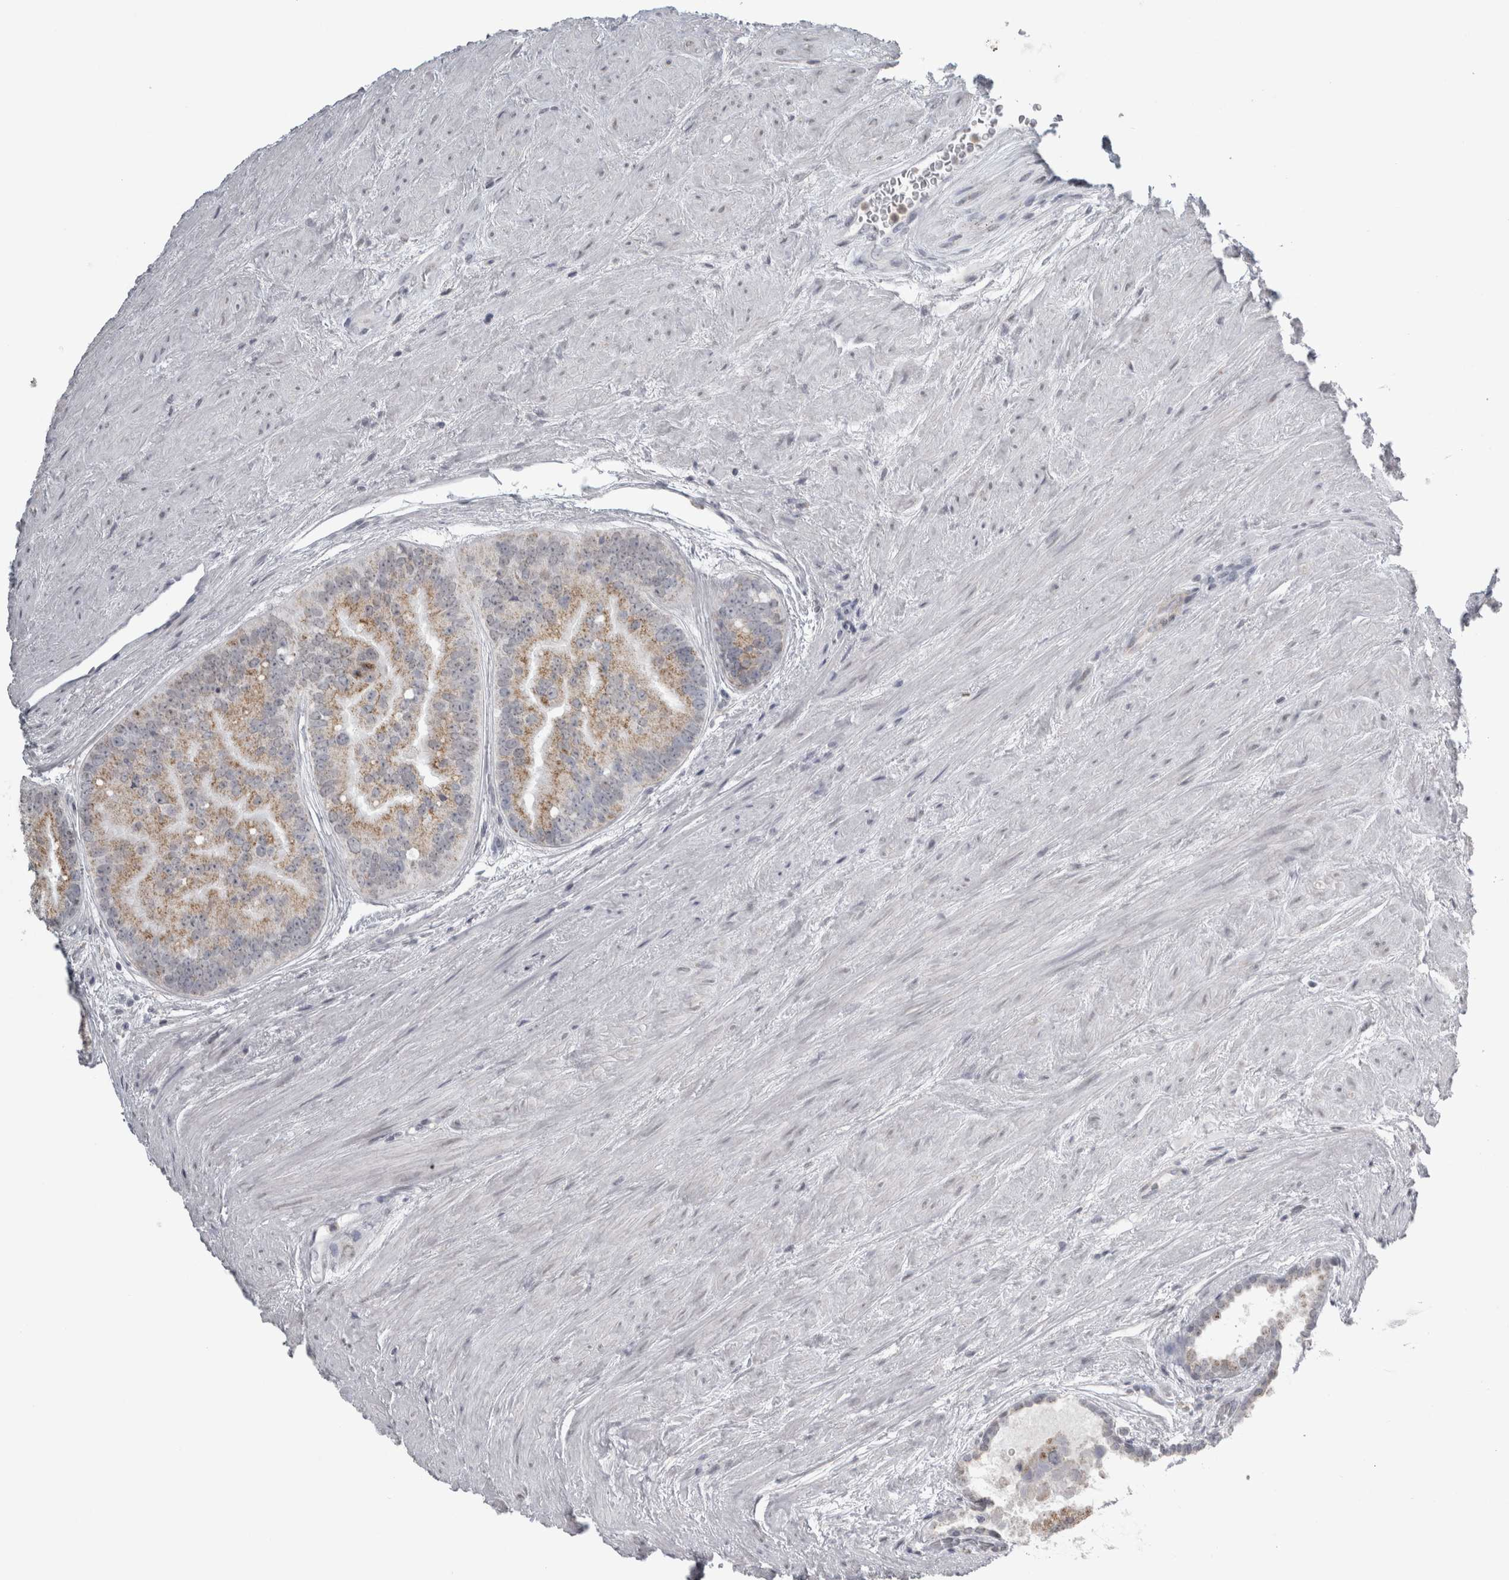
{"staining": {"intensity": "moderate", "quantity": "25%-75%", "location": "cytoplasmic/membranous"}, "tissue": "prostate cancer", "cell_type": "Tumor cells", "image_type": "cancer", "snomed": [{"axis": "morphology", "description": "Adenocarcinoma, High grade"}, {"axis": "topography", "description": "Prostate"}], "caption": "High-magnification brightfield microscopy of prostate cancer (high-grade adenocarcinoma) stained with DAB (3,3'-diaminobenzidine) (brown) and counterstained with hematoxylin (blue). tumor cells exhibit moderate cytoplasmic/membranous positivity is seen in about25%-75% of cells. (Brightfield microscopy of DAB IHC at high magnification).", "gene": "PLIN1", "patient": {"sex": "male", "age": 70}}